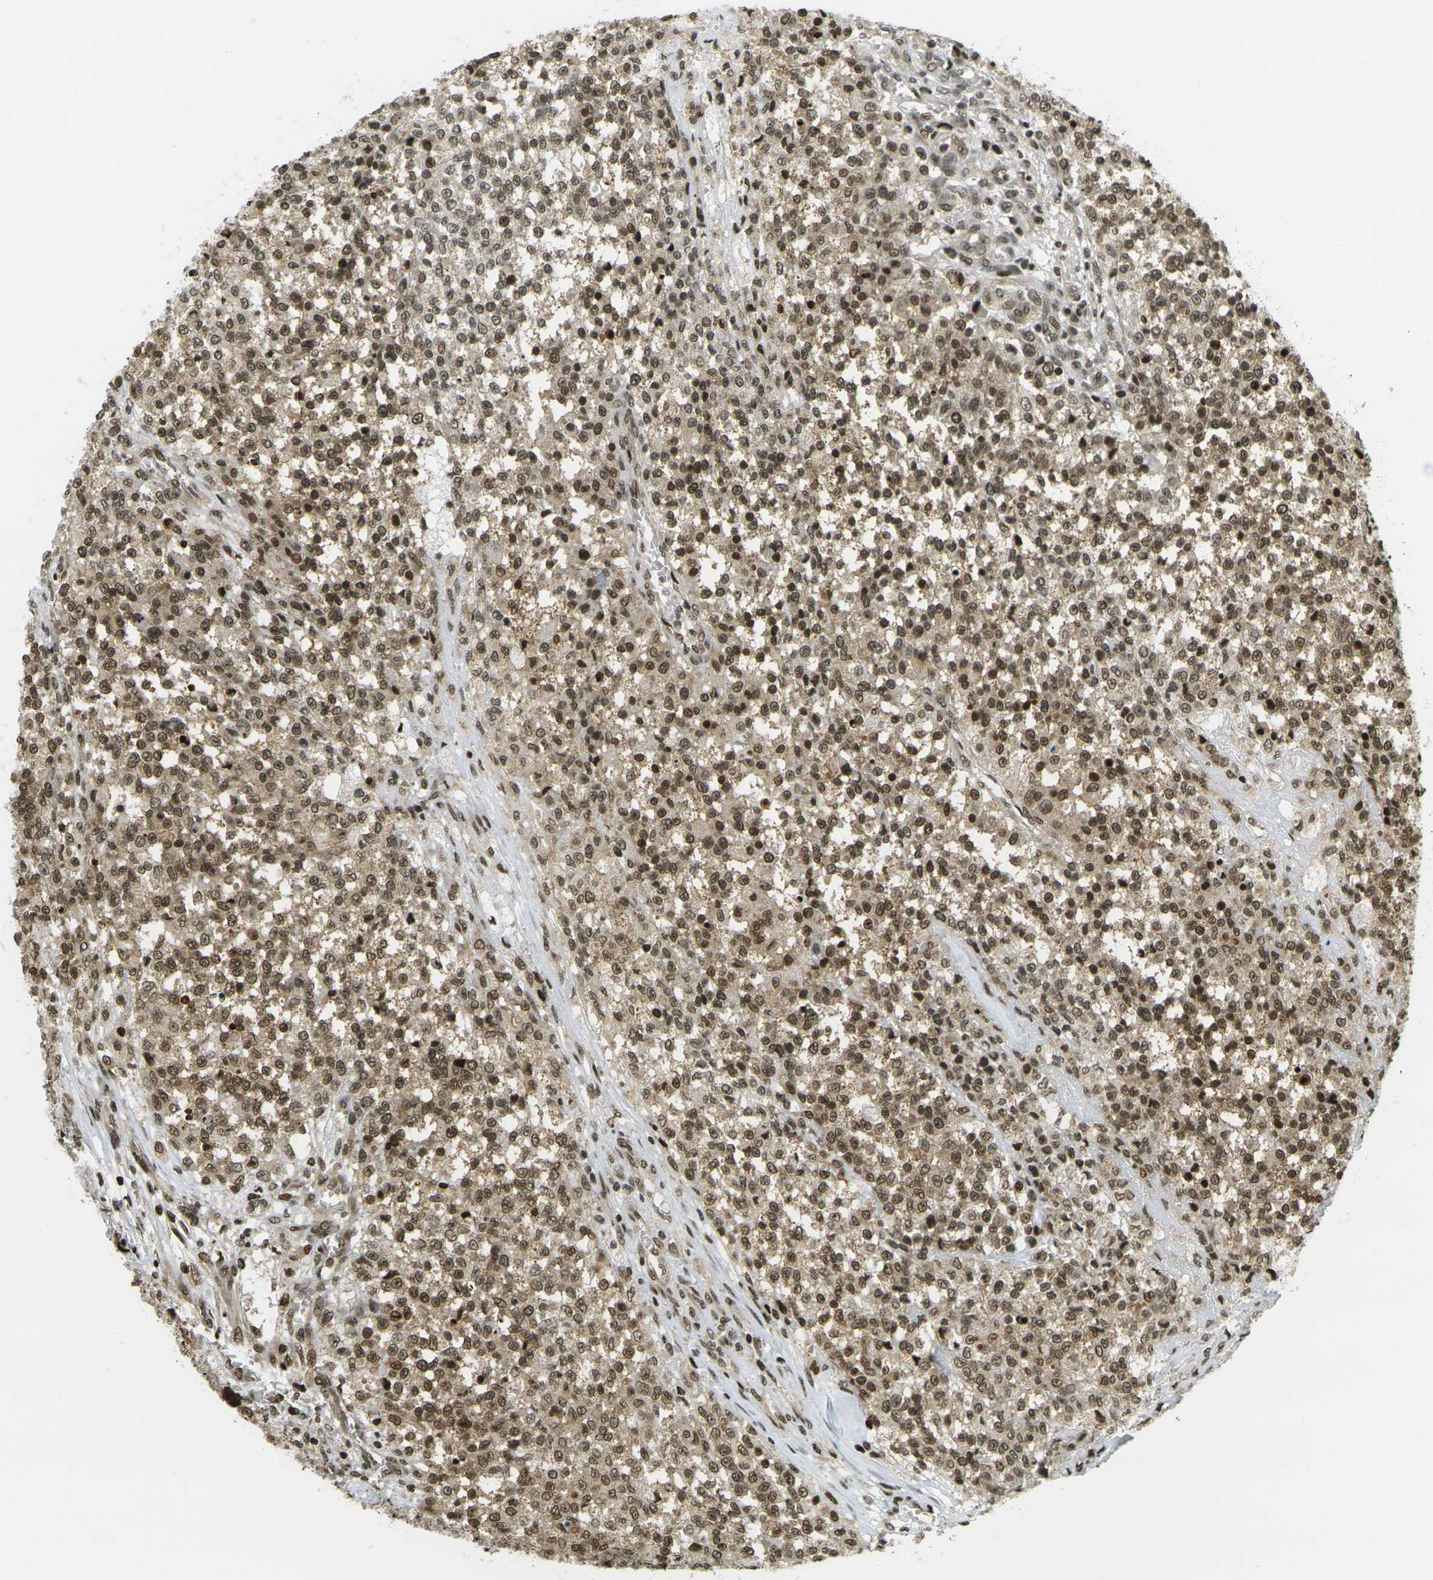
{"staining": {"intensity": "moderate", "quantity": ">75%", "location": "cytoplasmic/membranous,nuclear"}, "tissue": "testis cancer", "cell_type": "Tumor cells", "image_type": "cancer", "snomed": [{"axis": "morphology", "description": "Seminoma, NOS"}, {"axis": "topography", "description": "Testis"}], "caption": "Testis seminoma stained with immunohistochemistry (IHC) displays moderate cytoplasmic/membranous and nuclear positivity in approximately >75% of tumor cells.", "gene": "RUVBL2", "patient": {"sex": "male", "age": 59}}